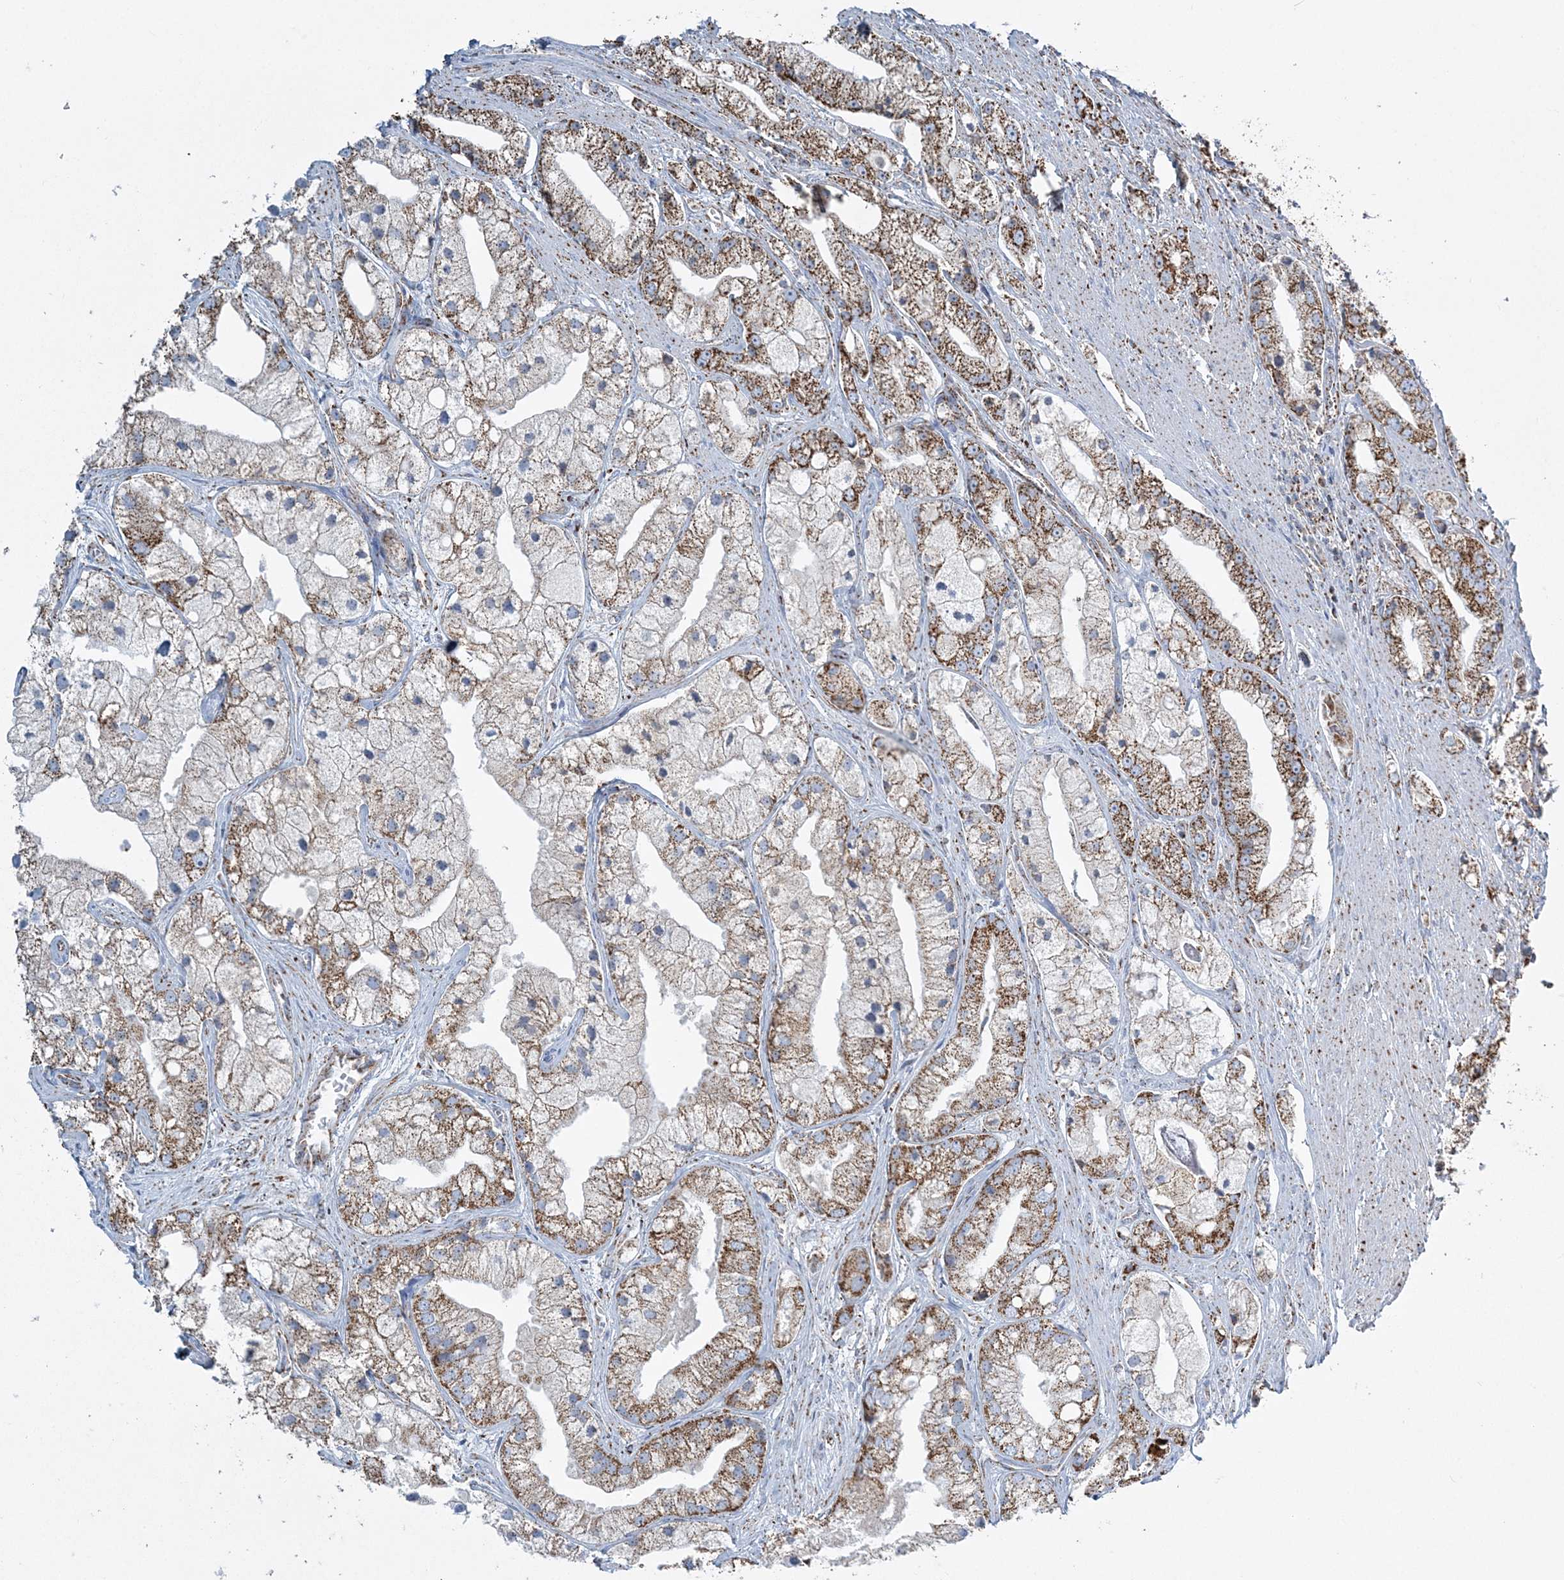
{"staining": {"intensity": "strong", "quantity": "25%-75%", "location": "cytoplasmic/membranous"}, "tissue": "prostate cancer", "cell_type": "Tumor cells", "image_type": "cancer", "snomed": [{"axis": "morphology", "description": "Adenocarcinoma, High grade"}, {"axis": "topography", "description": "Prostate"}], "caption": "DAB immunohistochemical staining of prostate cancer (adenocarcinoma (high-grade)) reveals strong cytoplasmic/membranous protein expression in approximately 25%-75% of tumor cells.", "gene": "RAB11FIP3", "patient": {"sex": "male", "age": 50}}